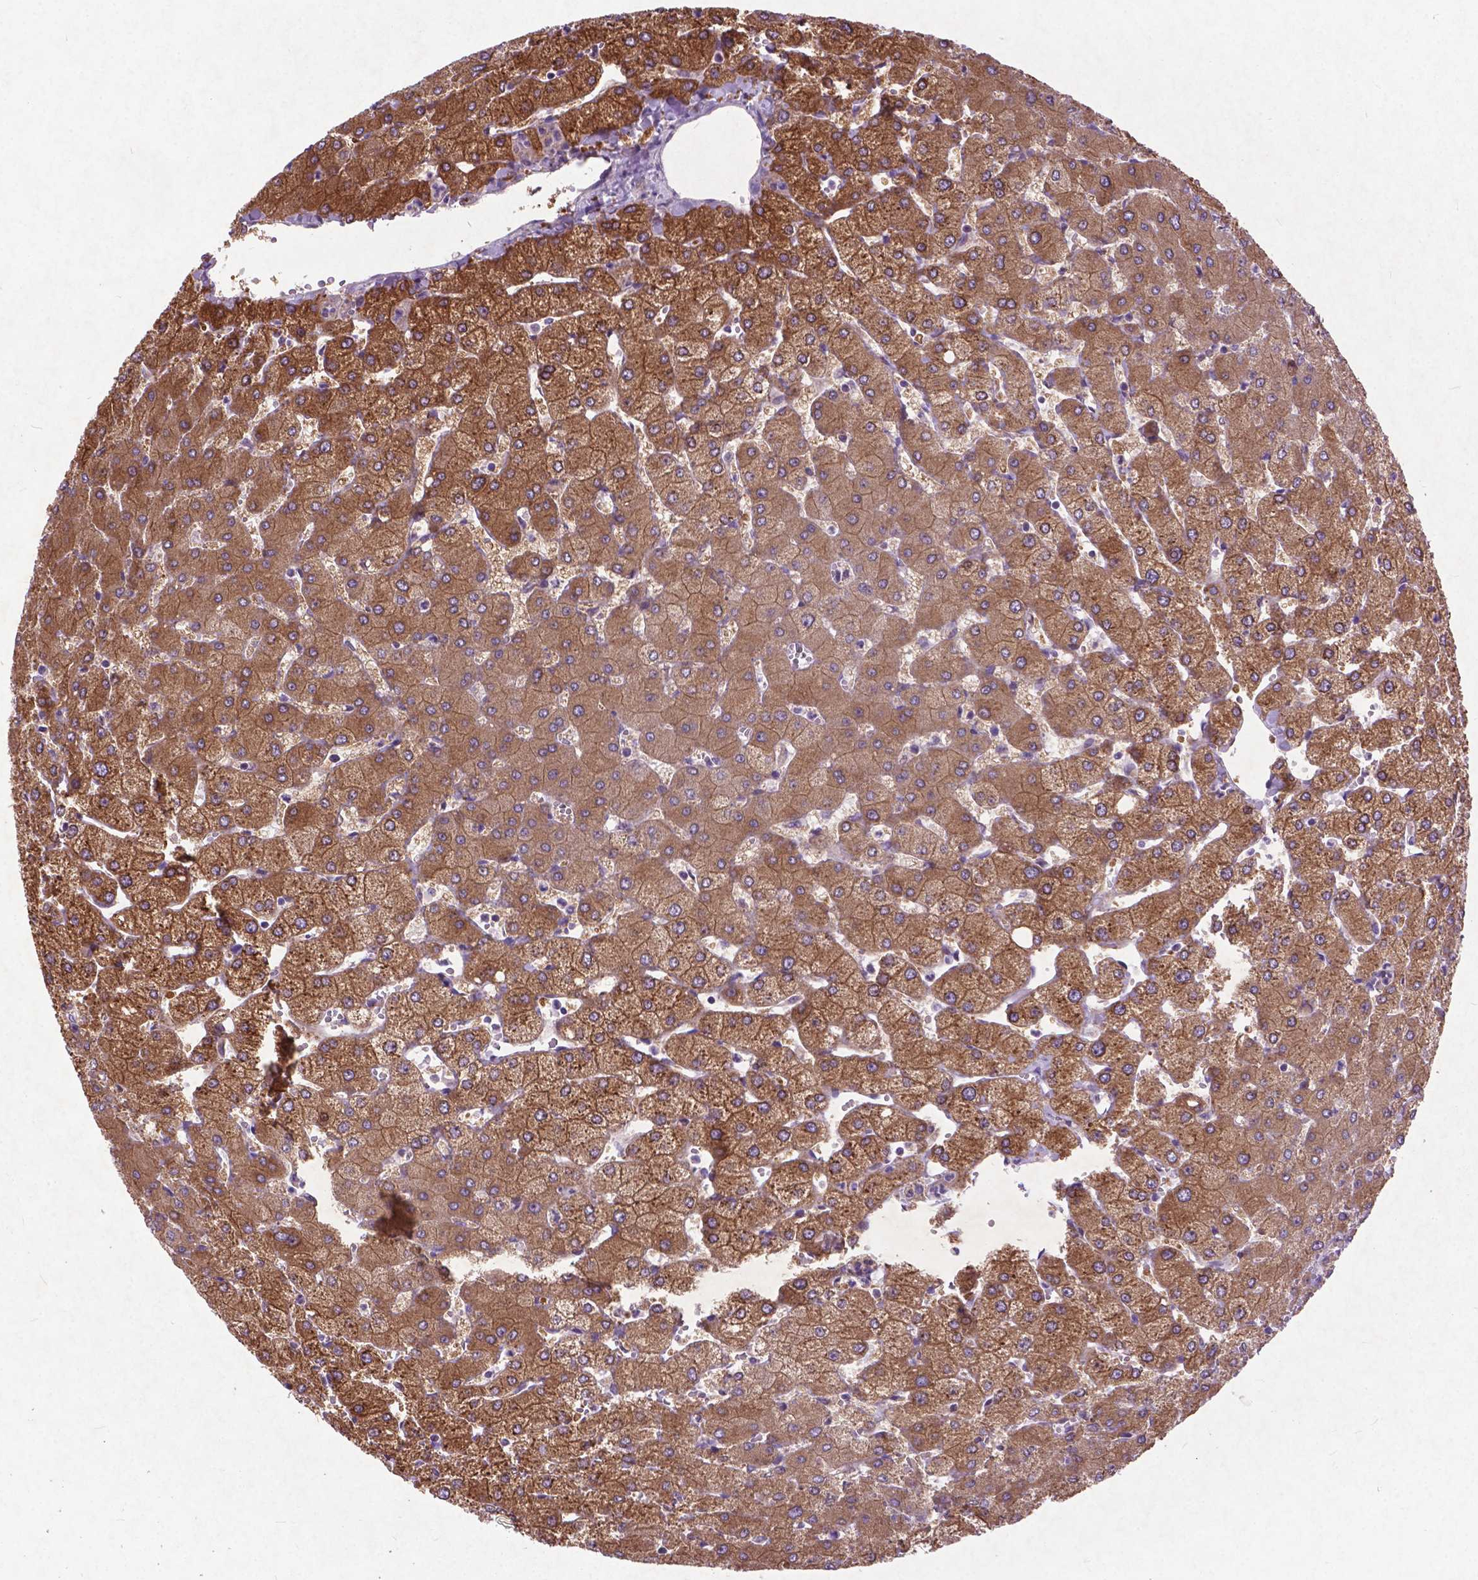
{"staining": {"intensity": "negative", "quantity": "none", "location": "none"}, "tissue": "liver", "cell_type": "Cholangiocytes", "image_type": "normal", "snomed": [{"axis": "morphology", "description": "Normal tissue, NOS"}, {"axis": "topography", "description": "Liver"}], "caption": "Protein analysis of benign liver displays no significant staining in cholangiocytes. (DAB (3,3'-diaminobenzidine) immunohistochemistry, high magnification).", "gene": "ATG4D", "patient": {"sex": "female", "age": 54}}